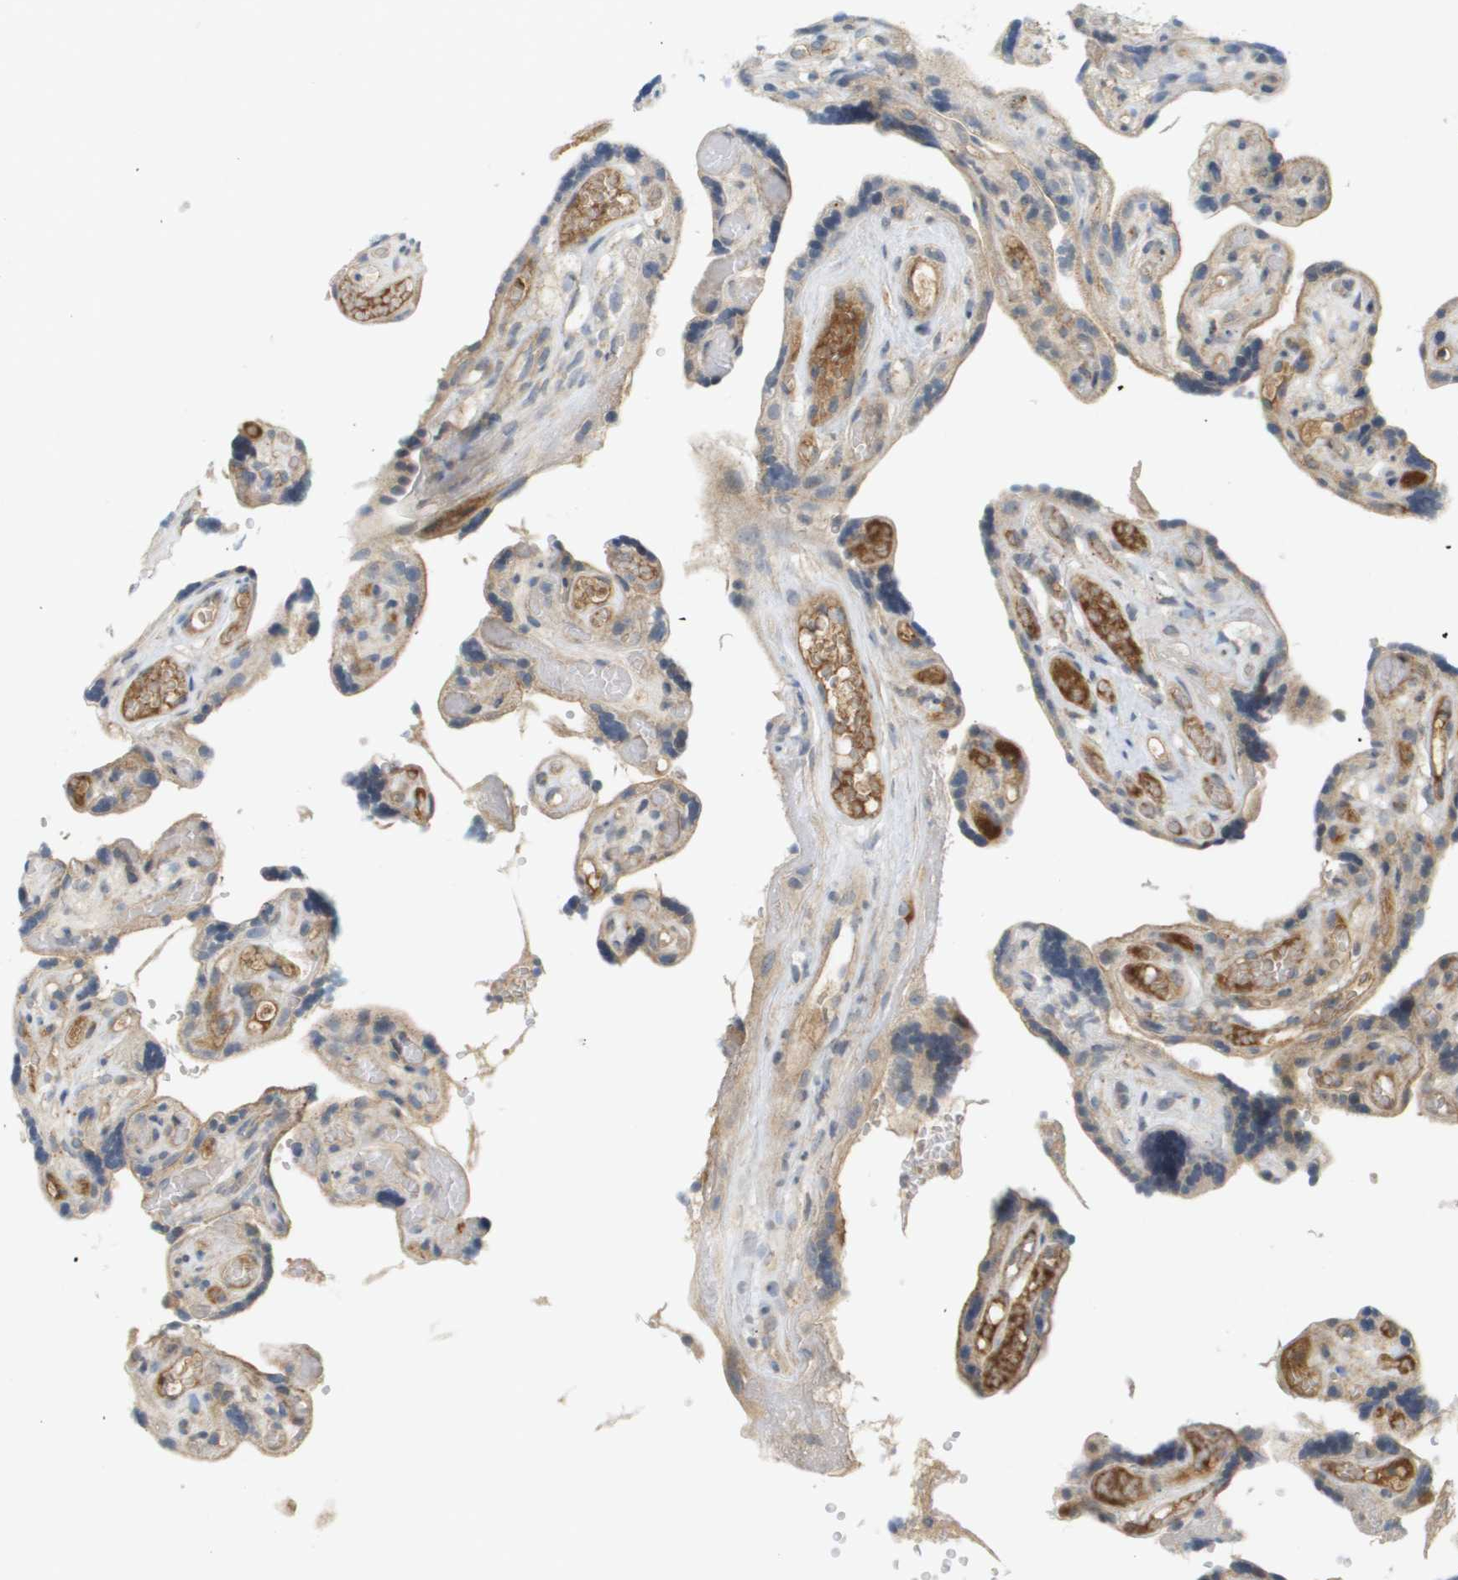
{"staining": {"intensity": "weak", "quantity": "<25%", "location": "cytoplasmic/membranous"}, "tissue": "placenta", "cell_type": "Decidual cells", "image_type": "normal", "snomed": [{"axis": "morphology", "description": "Normal tissue, NOS"}, {"axis": "topography", "description": "Placenta"}], "caption": "High power microscopy photomicrograph of an immunohistochemistry (IHC) histopathology image of normal placenta, revealing no significant staining in decidual cells. The staining was performed using DAB to visualize the protein expression in brown, while the nuclei were stained in blue with hematoxylin (Magnification: 20x).", "gene": "PROC", "patient": {"sex": "female", "age": 30}}